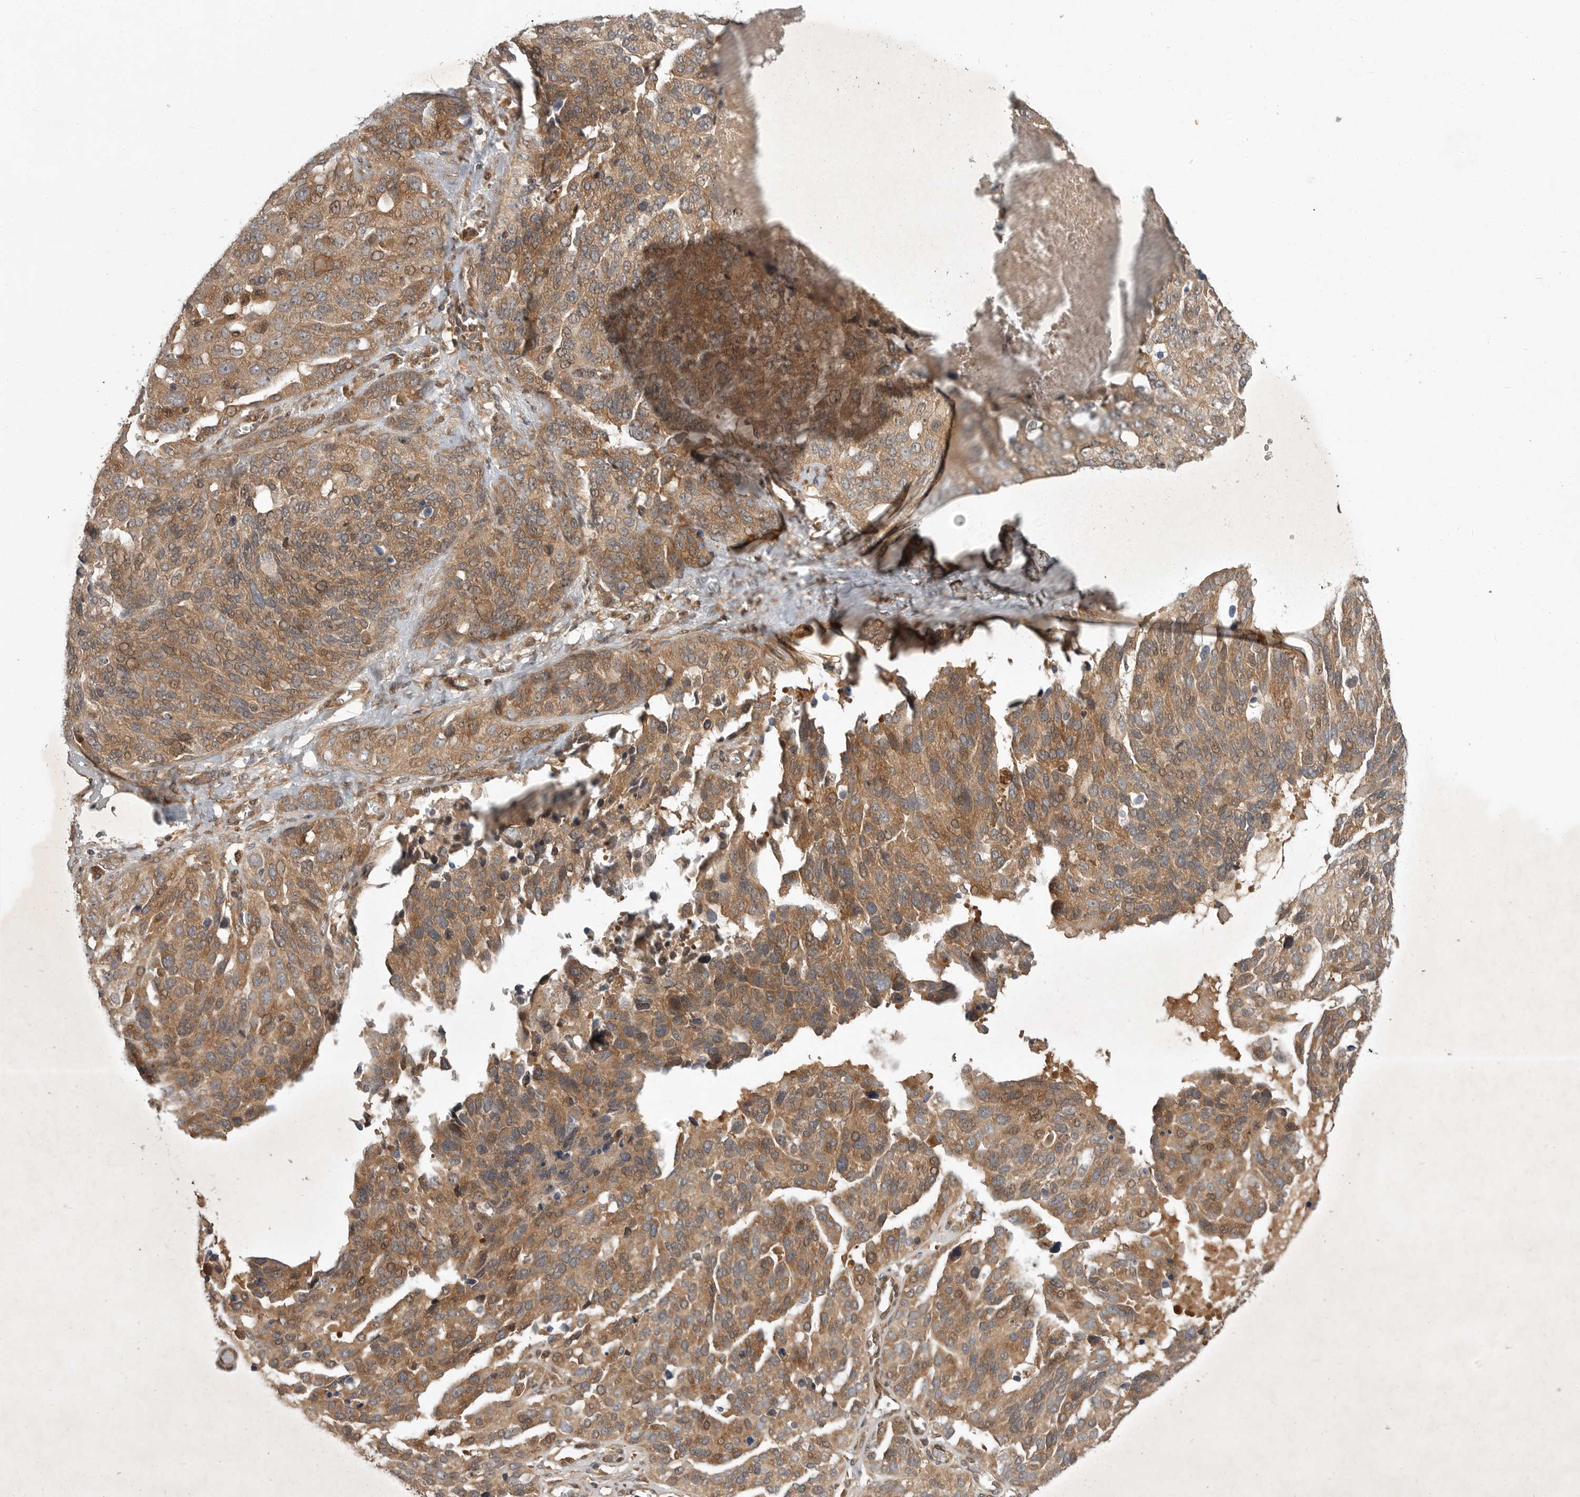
{"staining": {"intensity": "moderate", "quantity": ">75%", "location": "cytoplasmic/membranous,nuclear"}, "tissue": "ovarian cancer", "cell_type": "Tumor cells", "image_type": "cancer", "snomed": [{"axis": "morphology", "description": "Cystadenocarcinoma, serous, NOS"}, {"axis": "topography", "description": "Ovary"}], "caption": "Immunohistochemical staining of ovarian serous cystadenocarcinoma shows medium levels of moderate cytoplasmic/membranous and nuclear protein staining in approximately >75% of tumor cells.", "gene": "OSBPL9", "patient": {"sex": "female", "age": 44}}